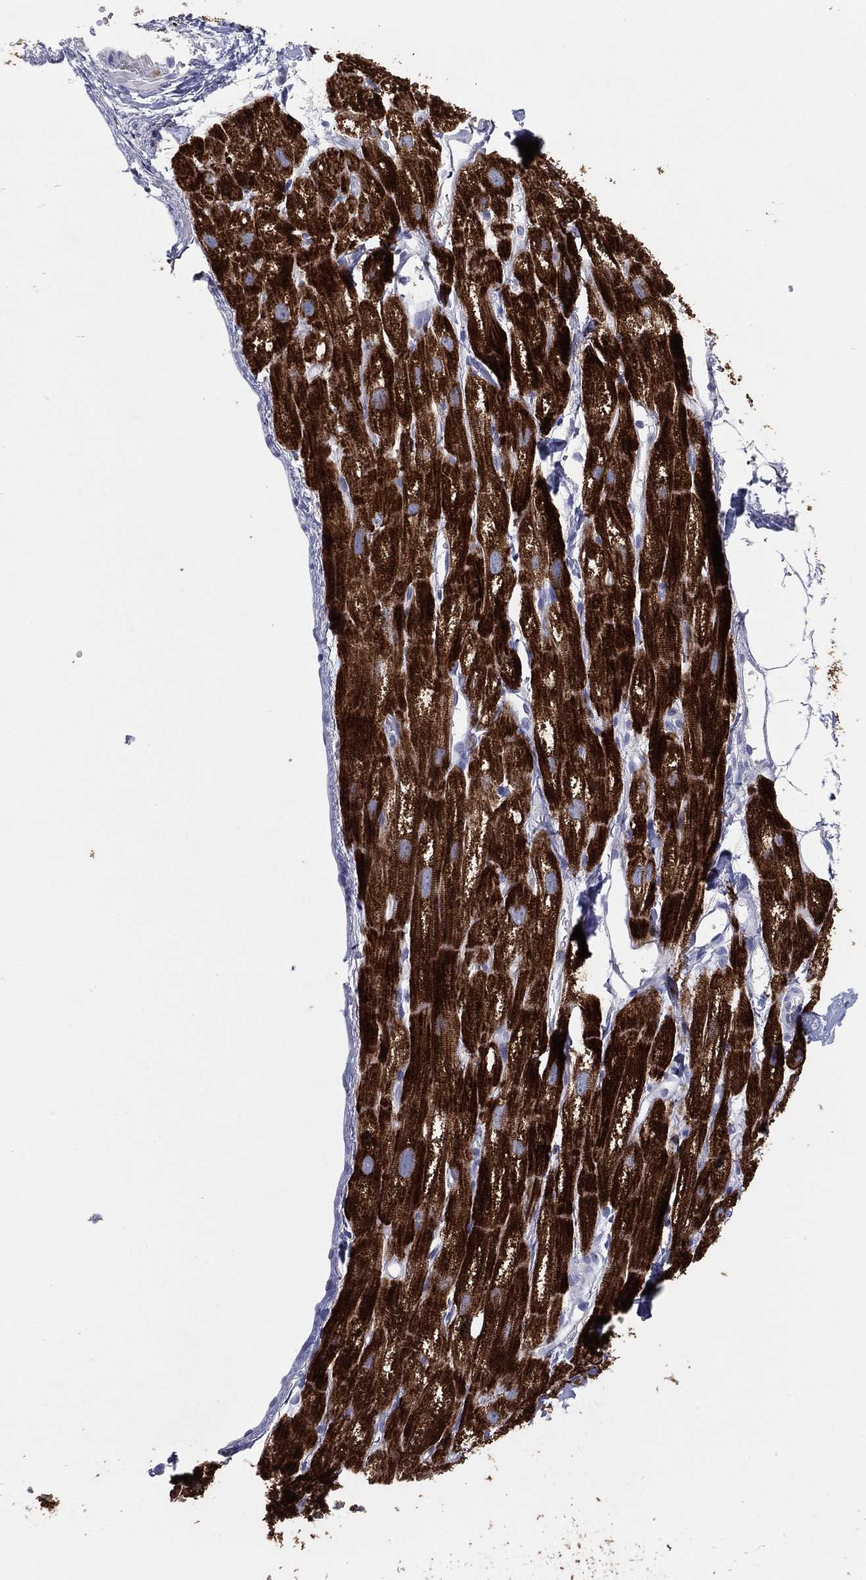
{"staining": {"intensity": "strong", "quantity": ">75%", "location": "cytoplasmic/membranous"}, "tissue": "heart muscle", "cell_type": "Cardiomyocytes", "image_type": "normal", "snomed": [{"axis": "morphology", "description": "Normal tissue, NOS"}, {"axis": "topography", "description": "Heart"}], "caption": "High-magnification brightfield microscopy of benign heart muscle stained with DAB (3,3'-diaminobenzidine) (brown) and counterstained with hematoxylin (blue). cardiomyocytes exhibit strong cytoplasmic/membranous staining is appreciated in approximately>75% of cells. (IHC, brightfield microscopy, high magnification).", "gene": "CPT1B", "patient": {"sex": "male", "age": 58}}